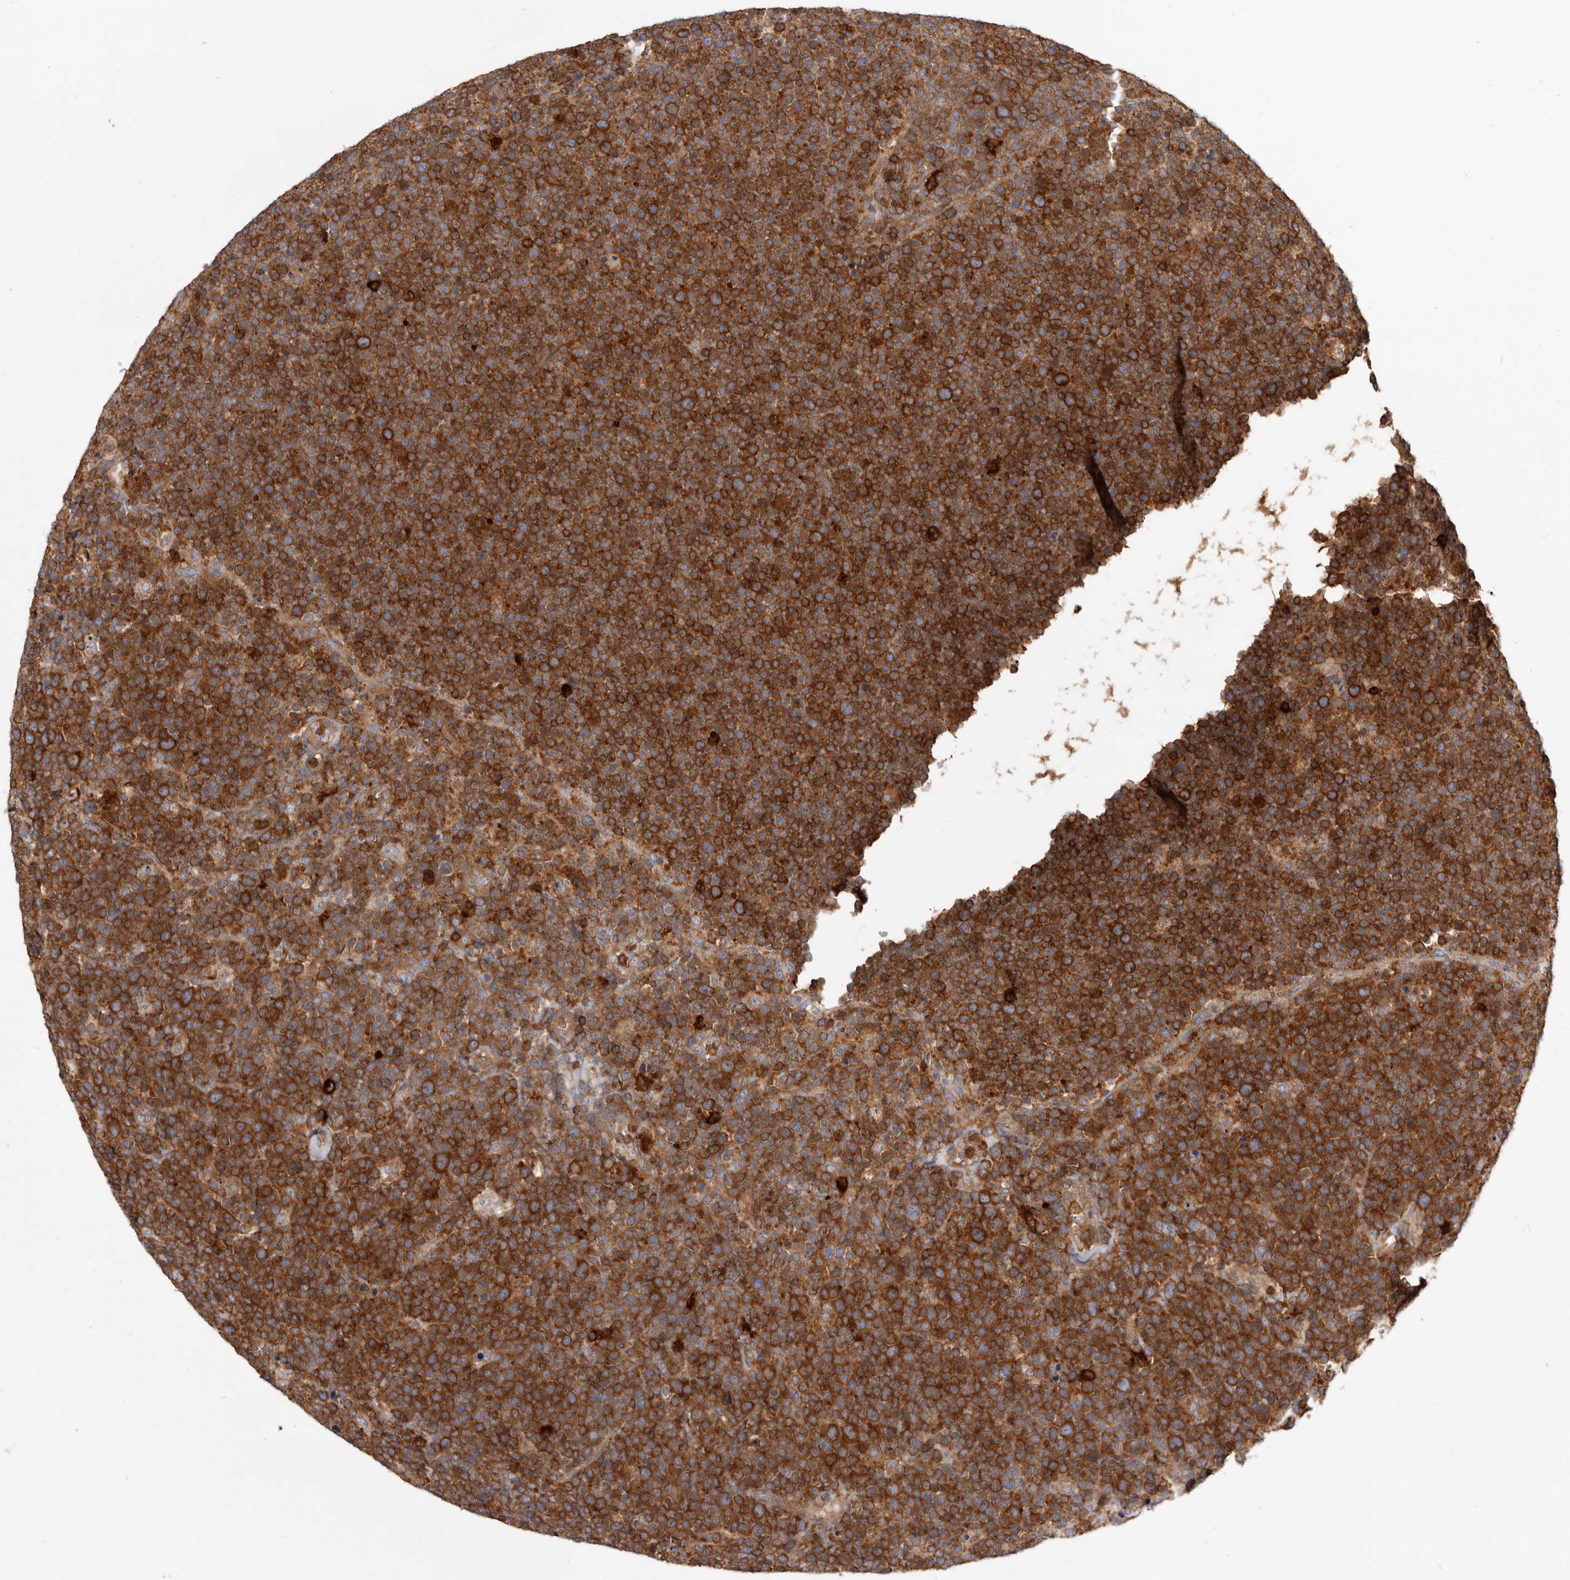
{"staining": {"intensity": "strong", "quantity": ">75%", "location": "cytoplasmic/membranous"}, "tissue": "lymphoma", "cell_type": "Tumor cells", "image_type": "cancer", "snomed": [{"axis": "morphology", "description": "Malignant lymphoma, non-Hodgkin's type, High grade"}, {"axis": "topography", "description": "Lymph node"}], "caption": "Immunohistochemical staining of malignant lymphoma, non-Hodgkin's type (high-grade) demonstrates strong cytoplasmic/membranous protein positivity in about >75% of tumor cells. Immunohistochemistry (ihc) stains the protein of interest in brown and the nuclei are stained blue.", "gene": "CBL", "patient": {"sex": "male", "age": 61}}